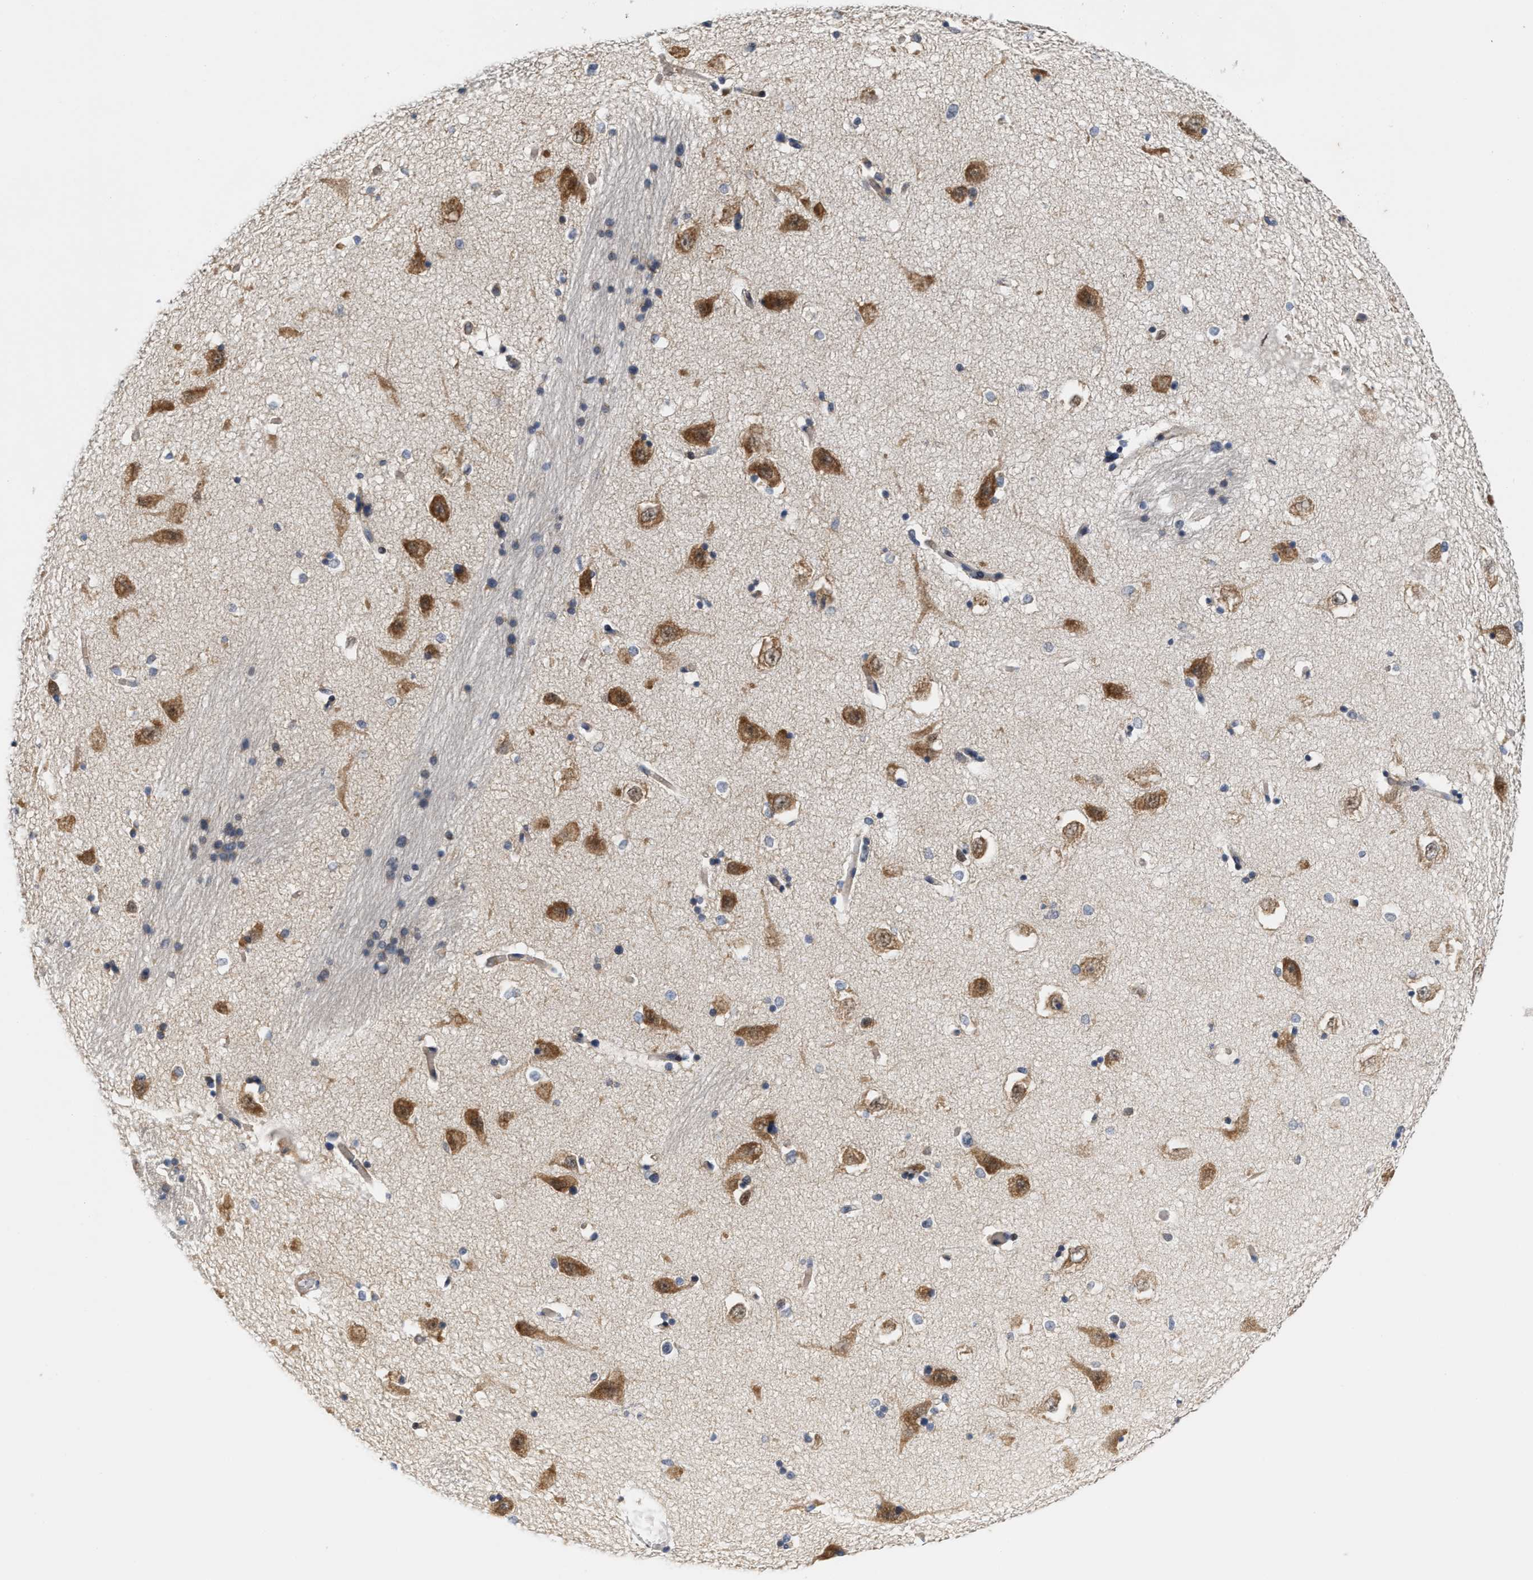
{"staining": {"intensity": "weak", "quantity": "<25%", "location": "cytoplasmic/membranous"}, "tissue": "hippocampus", "cell_type": "Glial cells", "image_type": "normal", "snomed": [{"axis": "morphology", "description": "Normal tissue, NOS"}, {"axis": "topography", "description": "Hippocampus"}], "caption": "This is an IHC histopathology image of normal hippocampus. There is no expression in glial cells.", "gene": "TCF4", "patient": {"sex": "male", "age": 45}}